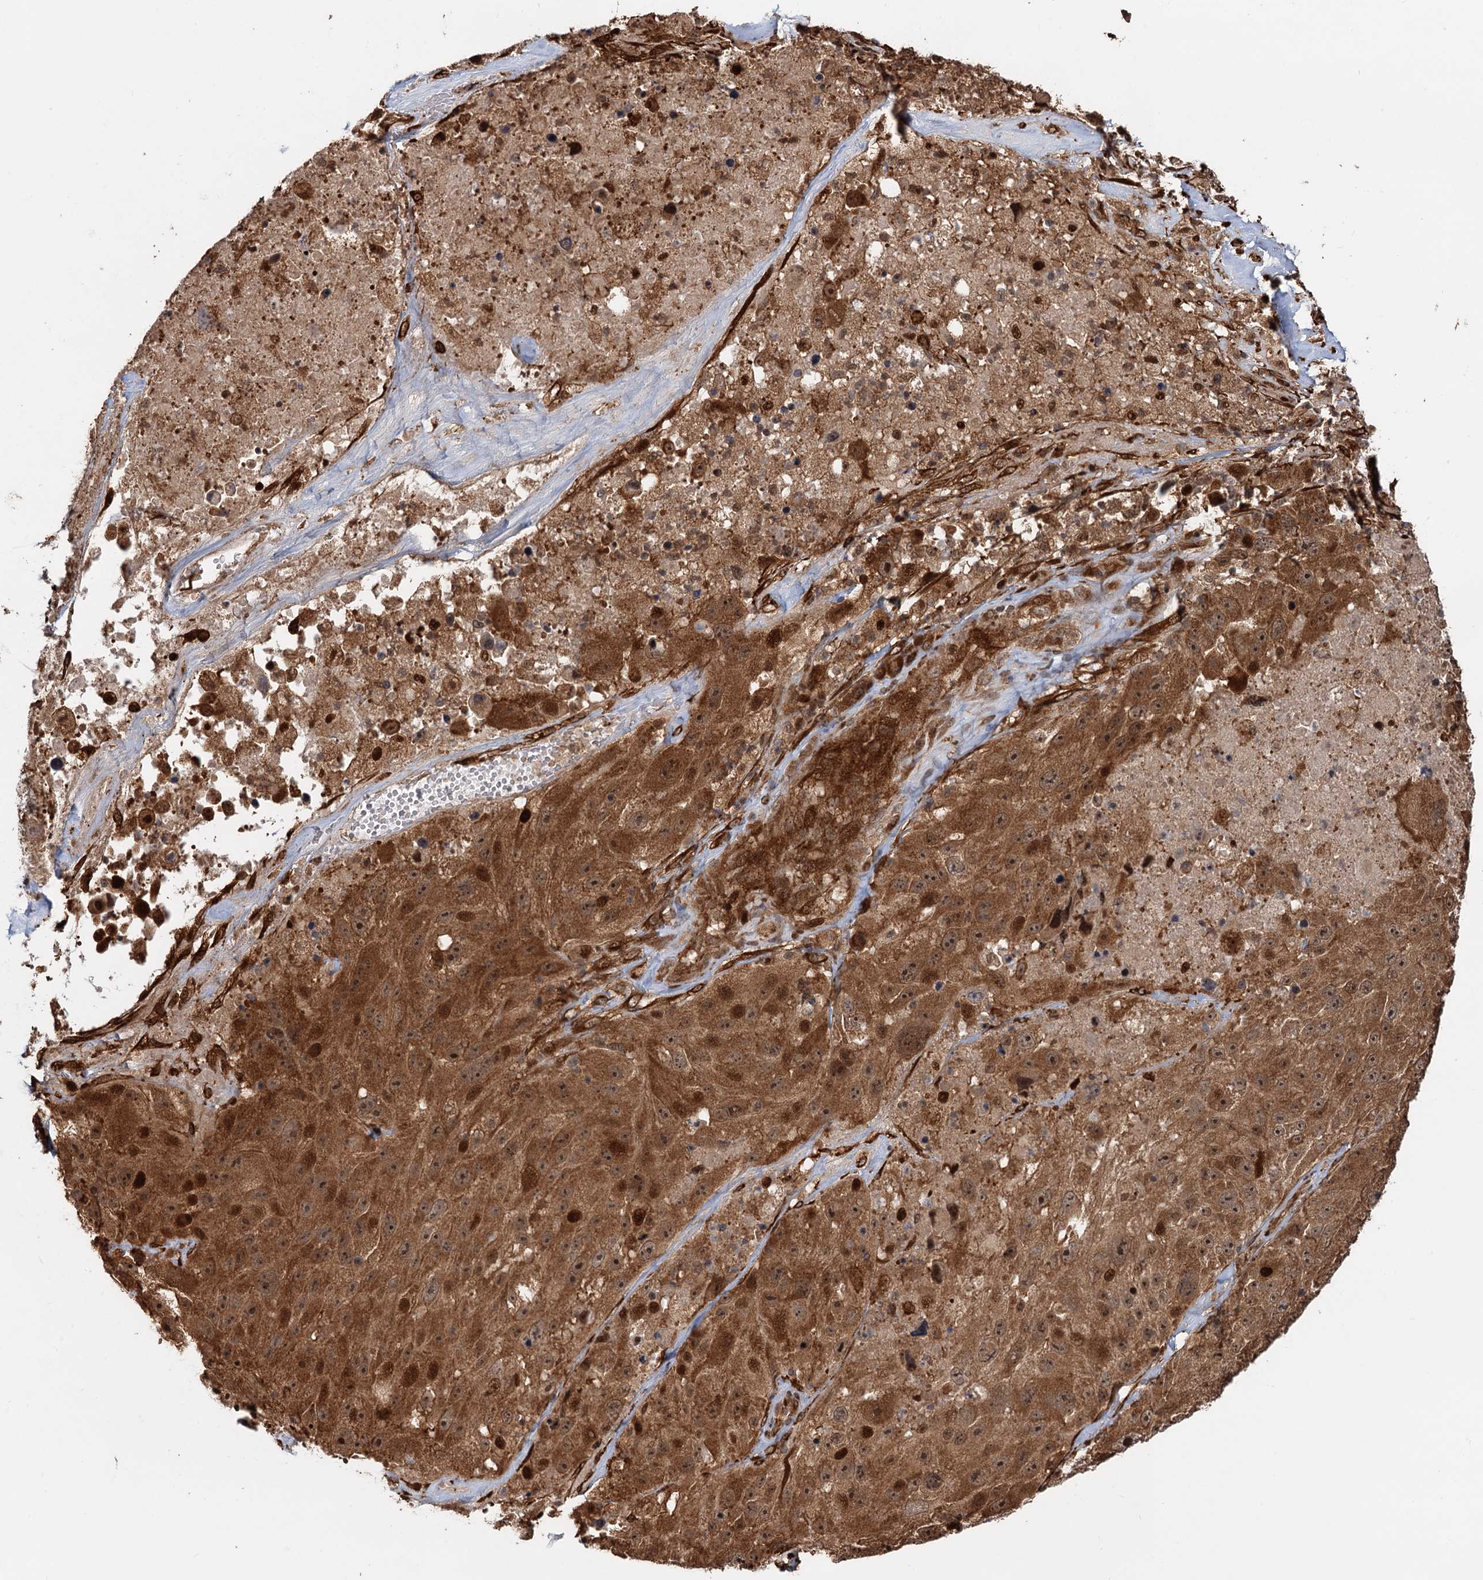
{"staining": {"intensity": "strong", "quantity": ">75%", "location": "cytoplasmic/membranous,nuclear"}, "tissue": "melanoma", "cell_type": "Tumor cells", "image_type": "cancer", "snomed": [{"axis": "morphology", "description": "Malignant melanoma, Metastatic site"}, {"axis": "topography", "description": "Lymph node"}], "caption": "Strong cytoplasmic/membranous and nuclear protein positivity is appreciated in approximately >75% of tumor cells in melanoma. The staining was performed using DAB (3,3'-diaminobenzidine) to visualize the protein expression in brown, while the nuclei were stained in blue with hematoxylin (Magnification: 20x).", "gene": "SNRNP25", "patient": {"sex": "male", "age": 62}}